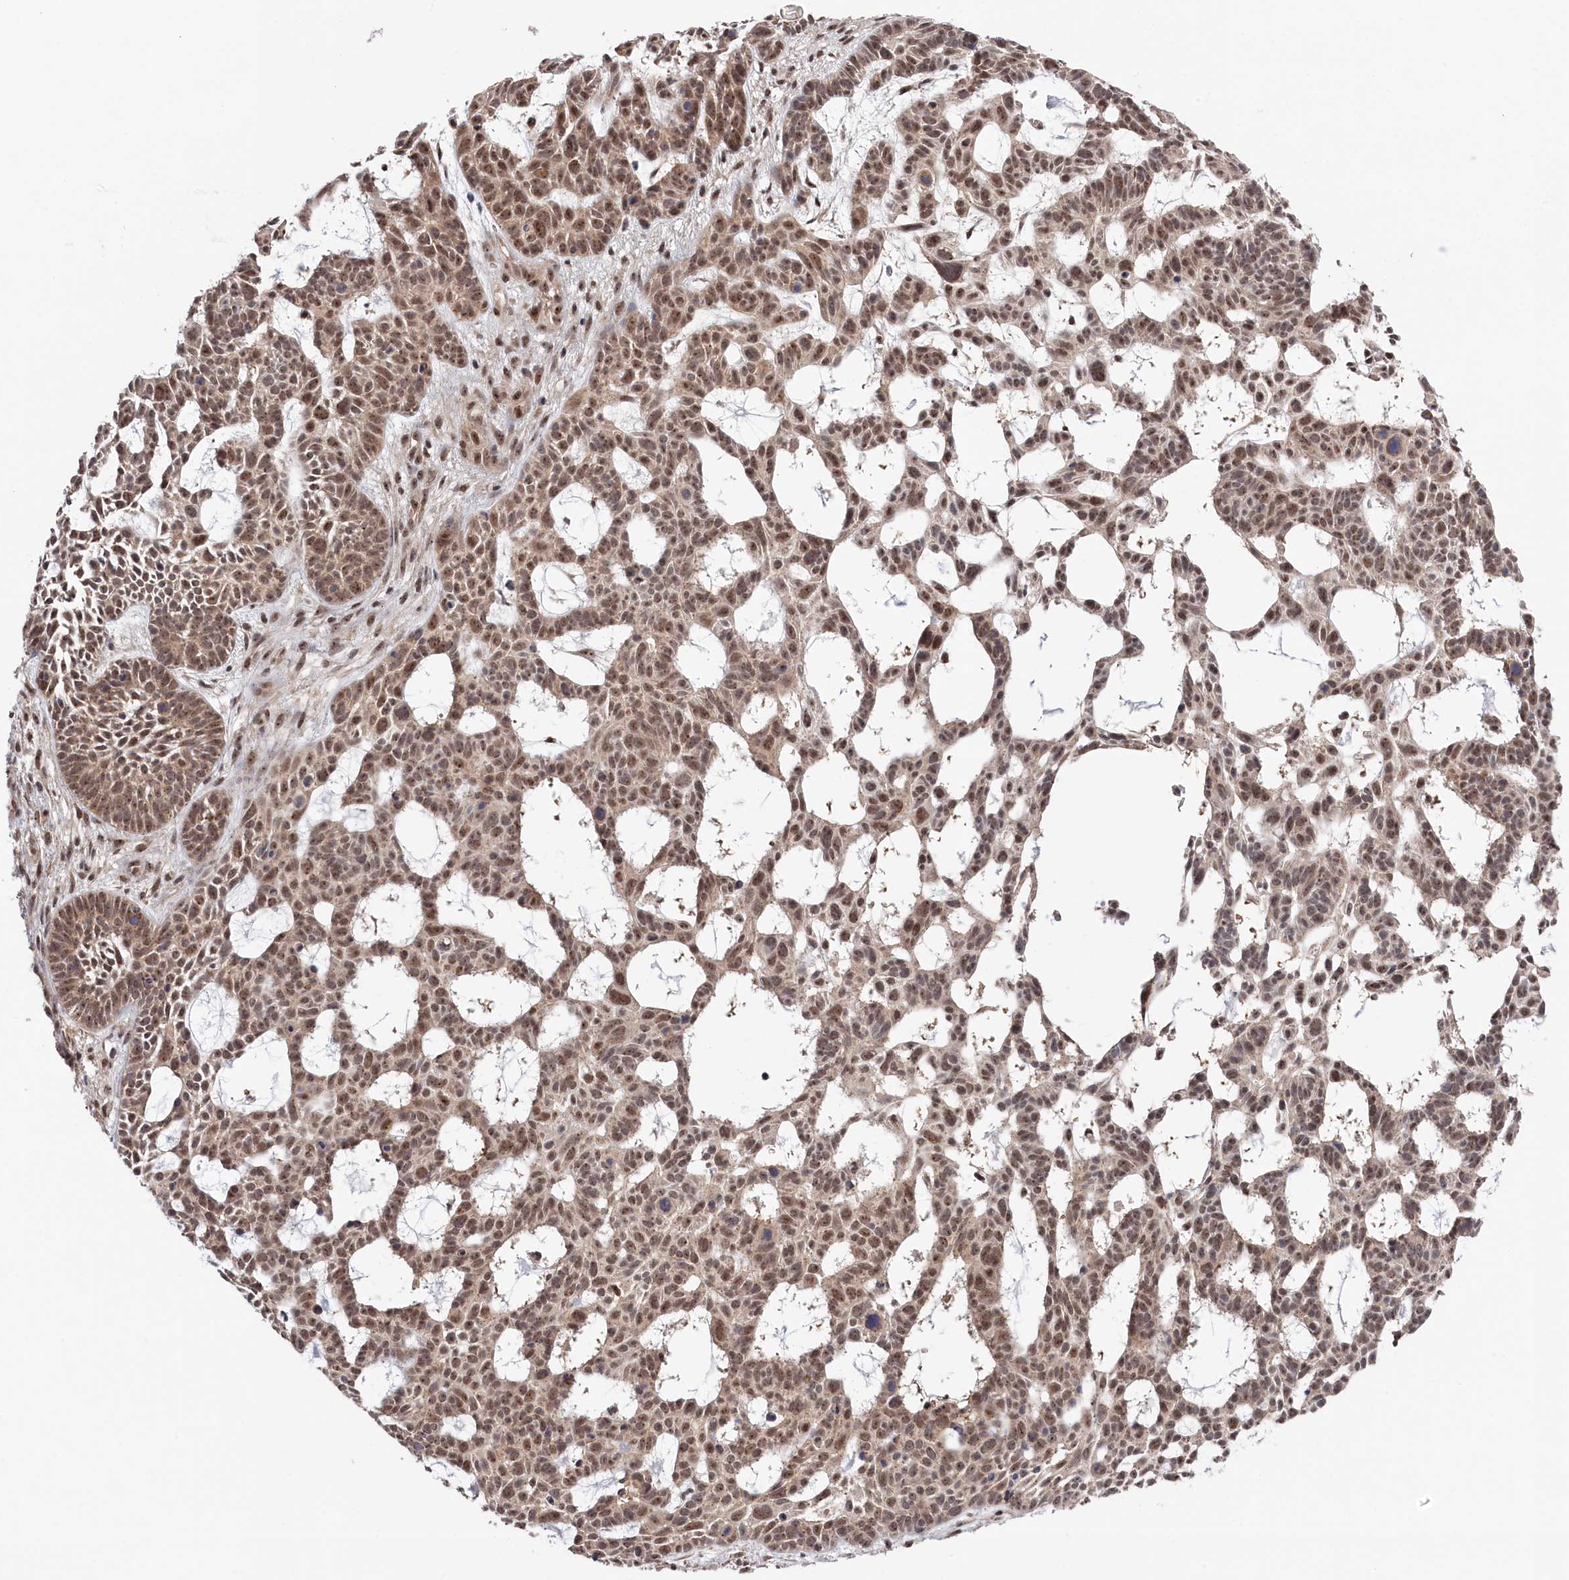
{"staining": {"intensity": "moderate", "quantity": ">75%", "location": "nuclear"}, "tissue": "skin cancer", "cell_type": "Tumor cells", "image_type": "cancer", "snomed": [{"axis": "morphology", "description": "Basal cell carcinoma"}, {"axis": "topography", "description": "Skin"}], "caption": "Immunohistochemical staining of skin cancer displays medium levels of moderate nuclear protein expression in approximately >75% of tumor cells. Nuclei are stained in blue.", "gene": "EXOSC1", "patient": {"sex": "male", "age": 89}}